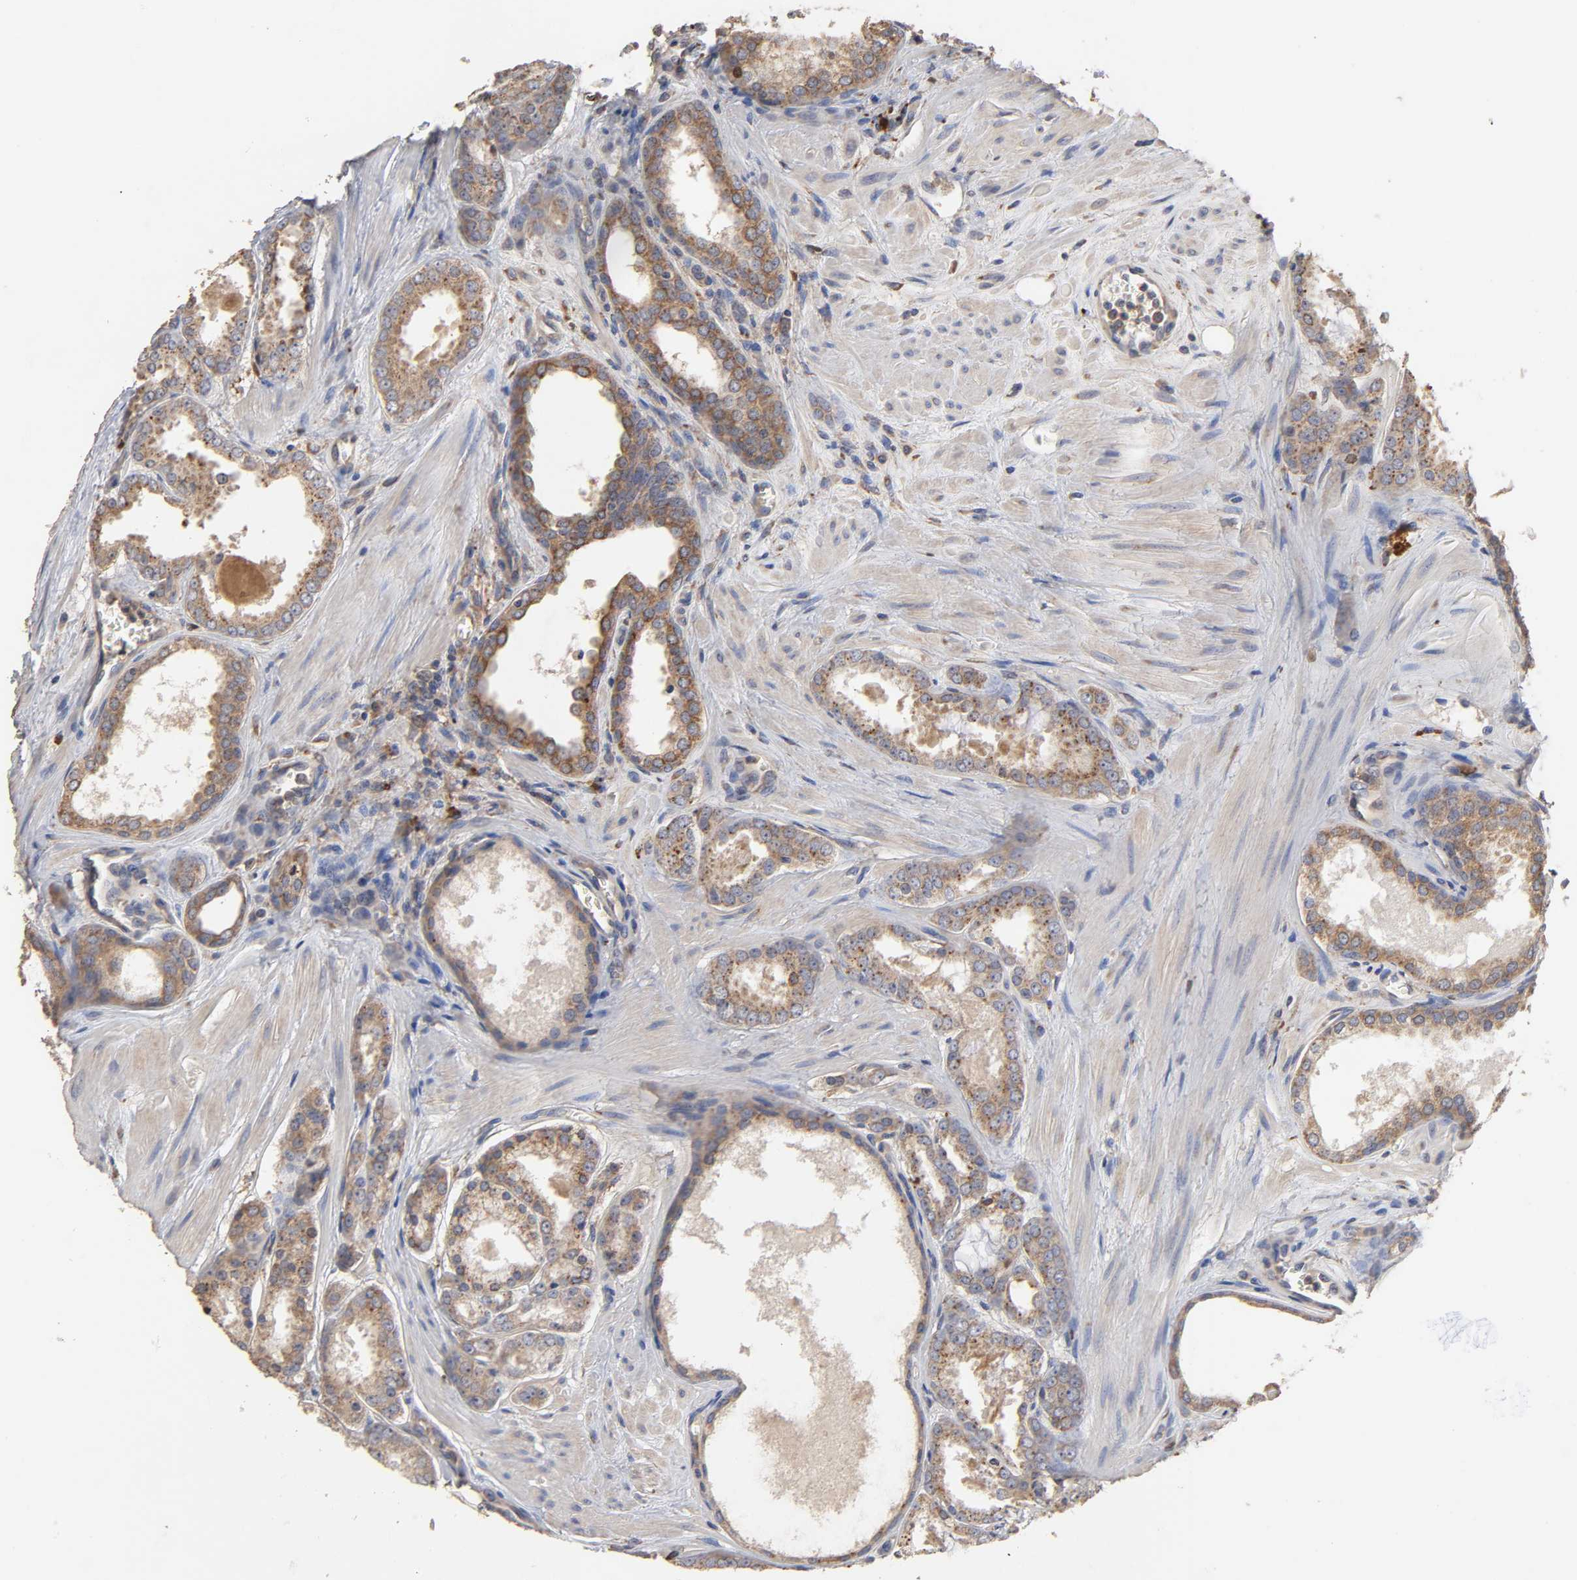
{"staining": {"intensity": "moderate", "quantity": ">75%", "location": "cytoplasmic/membranous"}, "tissue": "prostate cancer", "cell_type": "Tumor cells", "image_type": "cancer", "snomed": [{"axis": "morphology", "description": "Adenocarcinoma, Low grade"}, {"axis": "topography", "description": "Prostate"}], "caption": "A brown stain labels moderate cytoplasmic/membranous staining of a protein in human prostate cancer tumor cells.", "gene": "EIF4G2", "patient": {"sex": "male", "age": 57}}